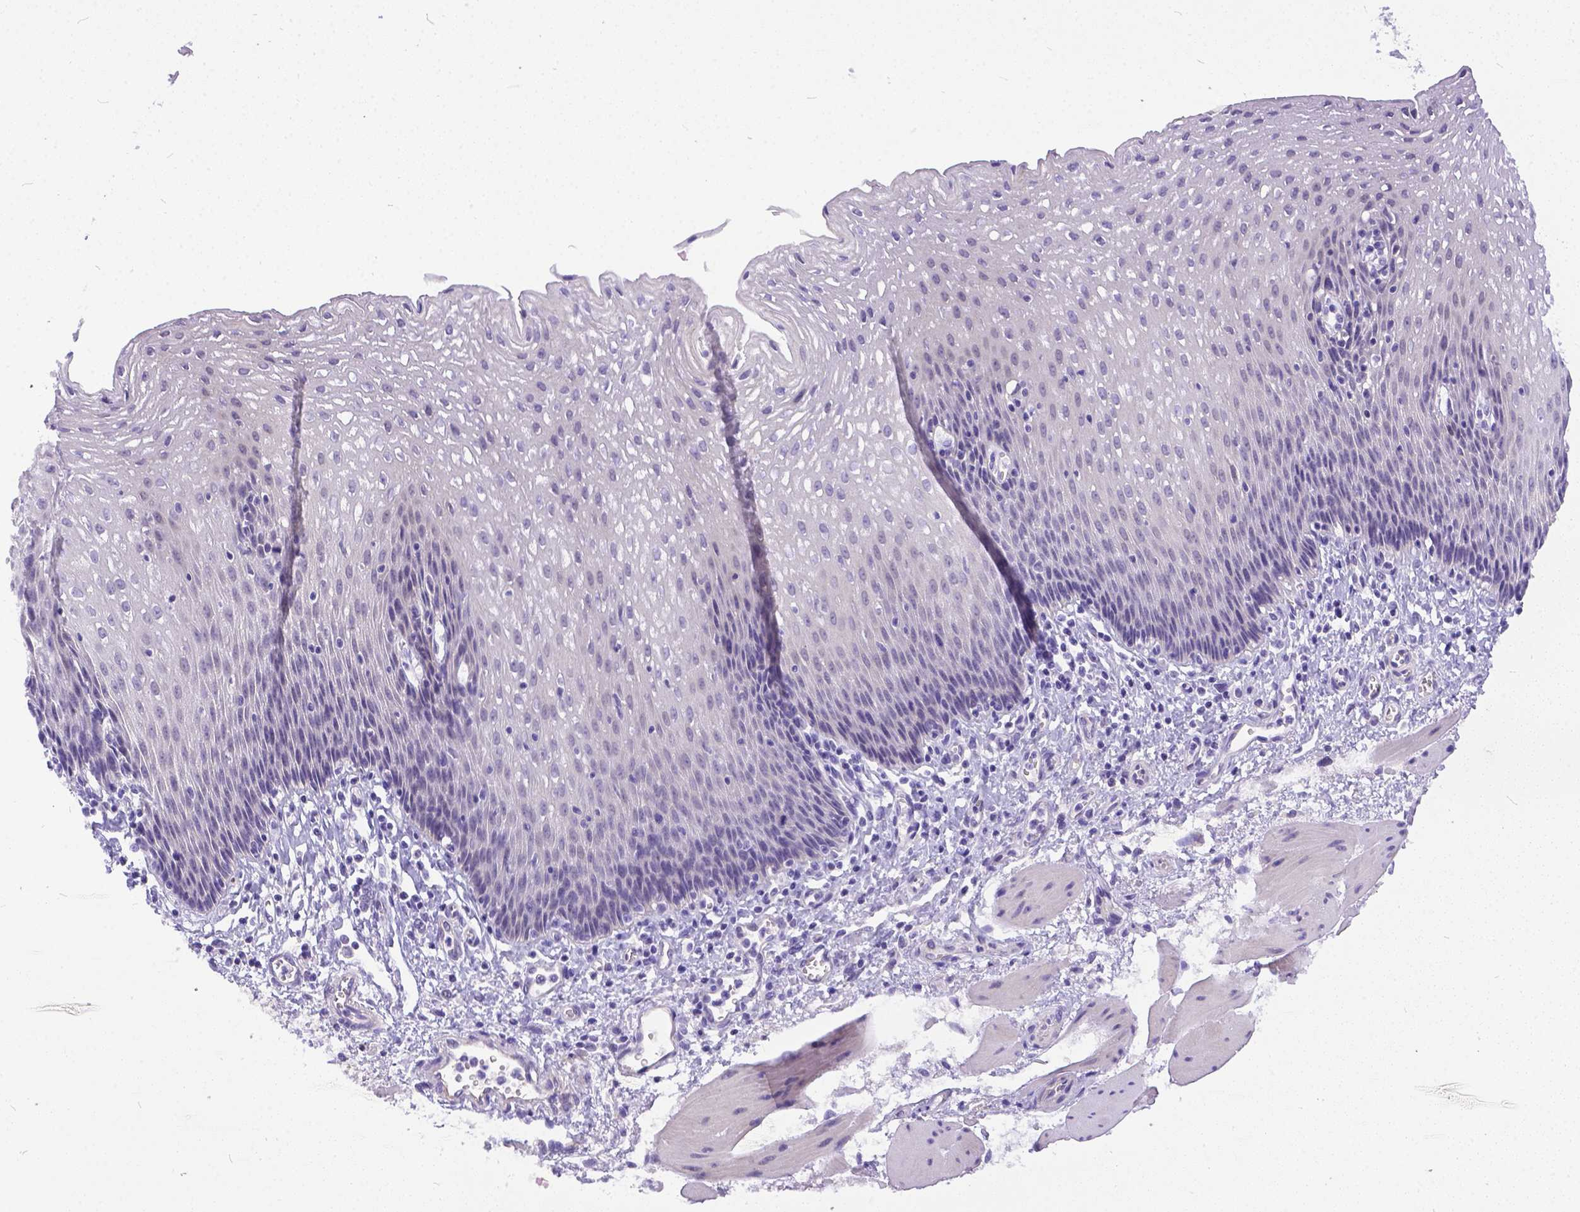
{"staining": {"intensity": "negative", "quantity": "none", "location": "none"}, "tissue": "esophagus", "cell_type": "Squamous epithelial cells", "image_type": "normal", "snomed": [{"axis": "morphology", "description": "Normal tissue, NOS"}, {"axis": "topography", "description": "Esophagus"}], "caption": "Immunohistochemical staining of benign esophagus demonstrates no significant positivity in squamous epithelial cells.", "gene": "DLEC1", "patient": {"sex": "female", "age": 64}}